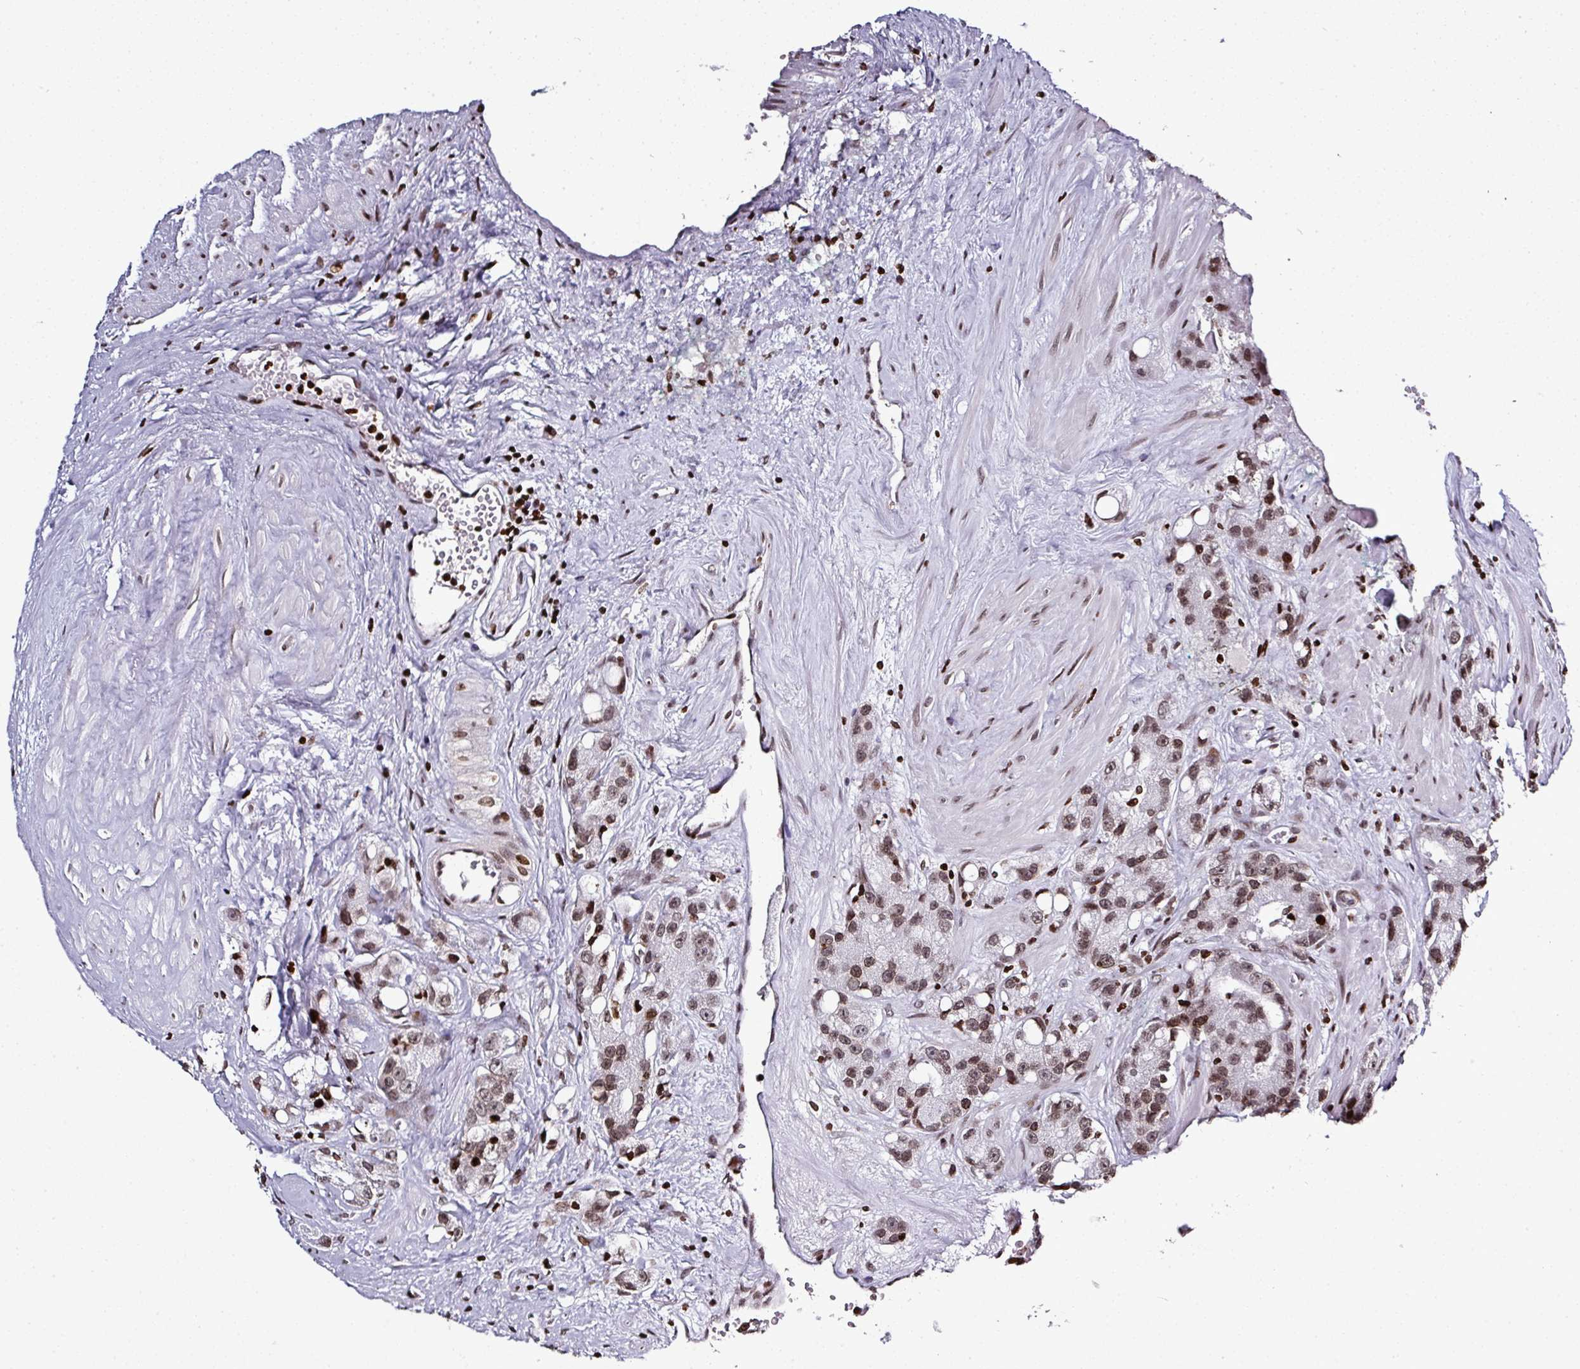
{"staining": {"intensity": "moderate", "quantity": "25%-75%", "location": "nuclear"}, "tissue": "prostate cancer", "cell_type": "Tumor cells", "image_type": "cancer", "snomed": [{"axis": "morphology", "description": "Adenocarcinoma, High grade"}, {"axis": "topography", "description": "Prostate"}], "caption": "This is a photomicrograph of immunohistochemistry (IHC) staining of adenocarcinoma (high-grade) (prostate), which shows moderate staining in the nuclear of tumor cells.", "gene": "RASL11A", "patient": {"sex": "male", "age": 74}}